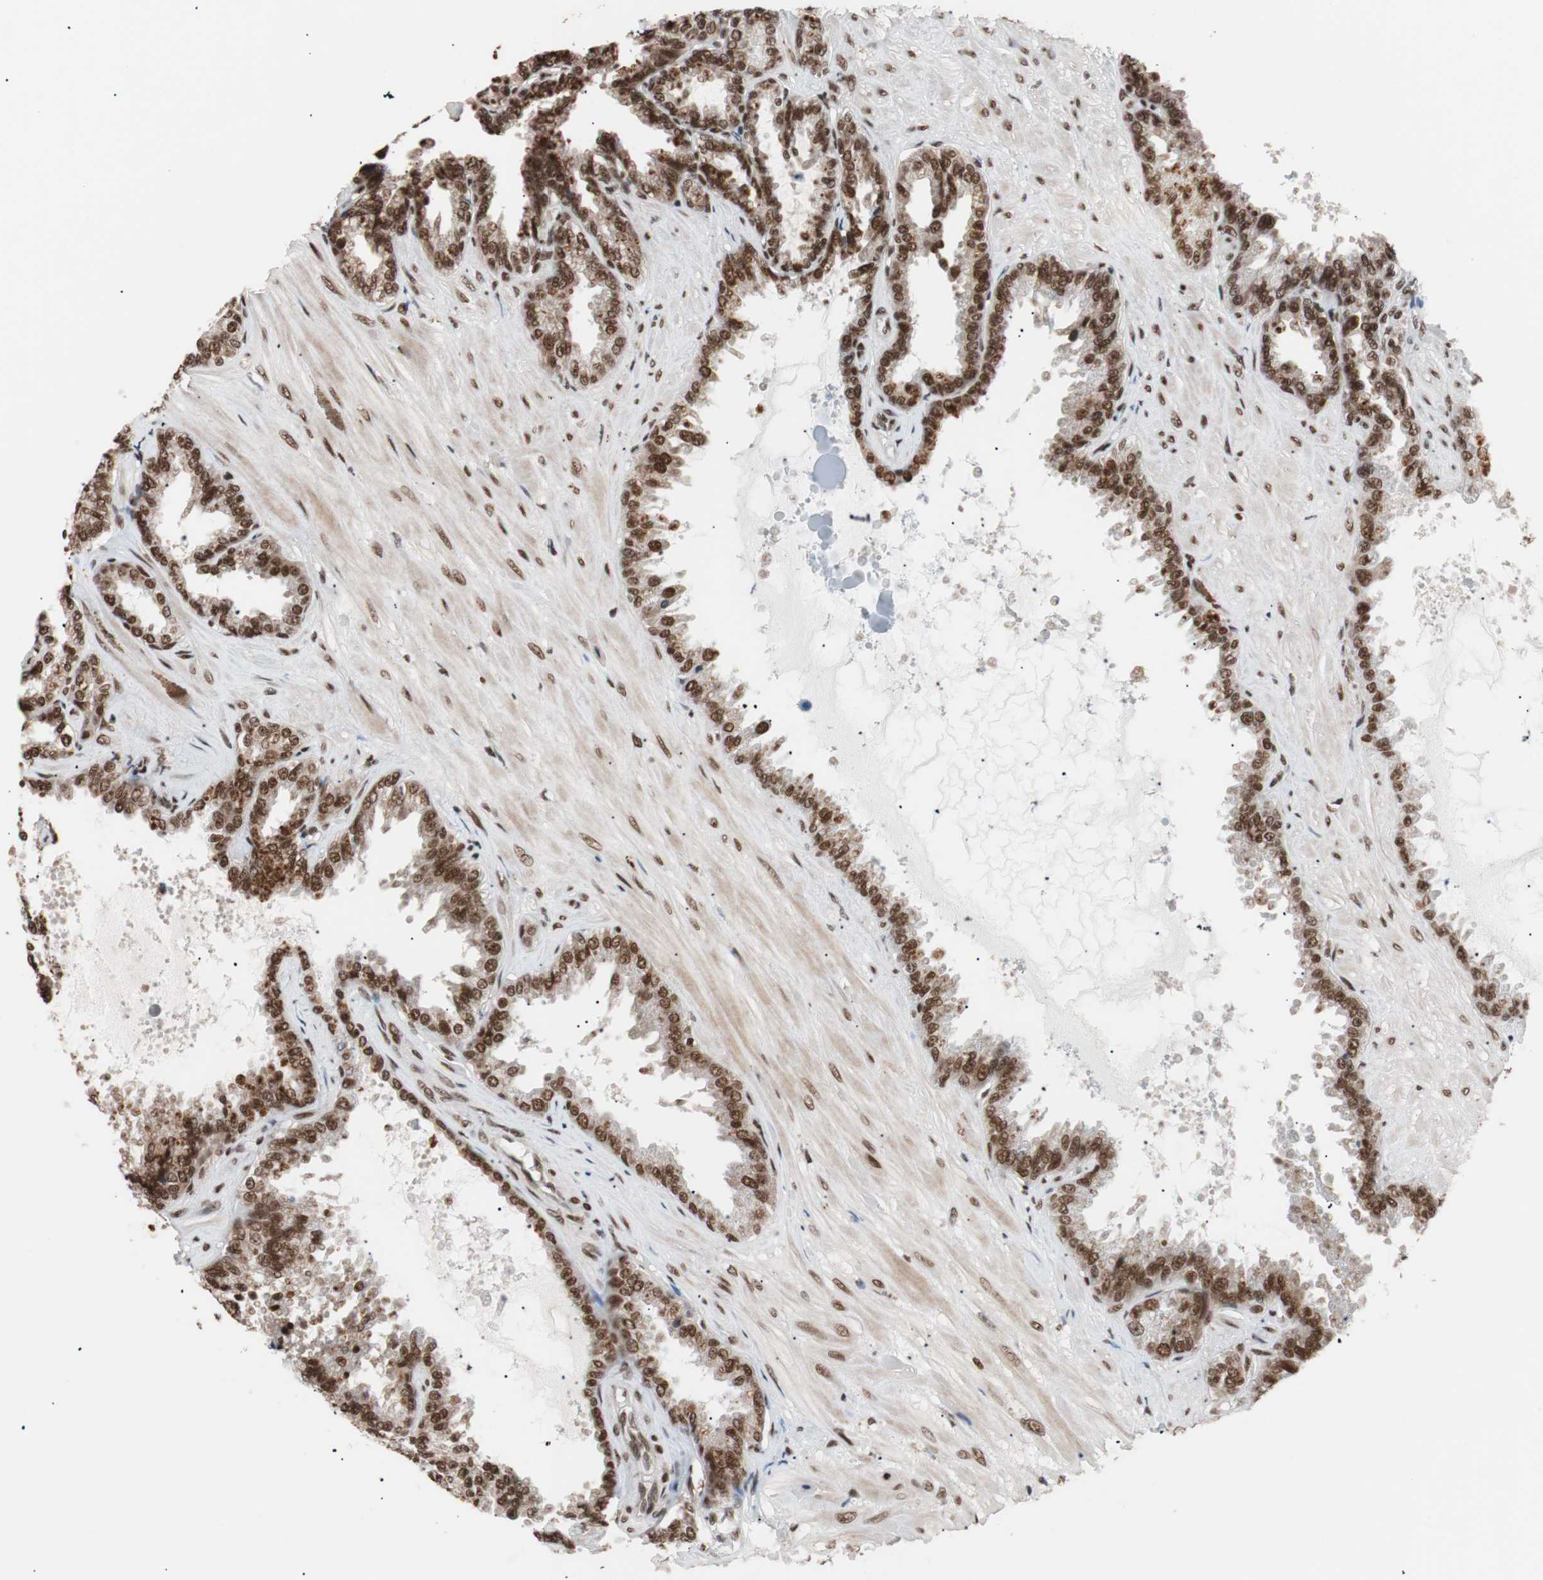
{"staining": {"intensity": "strong", "quantity": ">75%", "location": "cytoplasmic/membranous,nuclear"}, "tissue": "seminal vesicle", "cell_type": "Glandular cells", "image_type": "normal", "snomed": [{"axis": "morphology", "description": "Normal tissue, NOS"}, {"axis": "topography", "description": "Seminal veicle"}], "caption": "The histopathology image exhibits immunohistochemical staining of unremarkable seminal vesicle. There is strong cytoplasmic/membranous,nuclear staining is seen in approximately >75% of glandular cells.", "gene": "CHAMP1", "patient": {"sex": "male", "age": 46}}